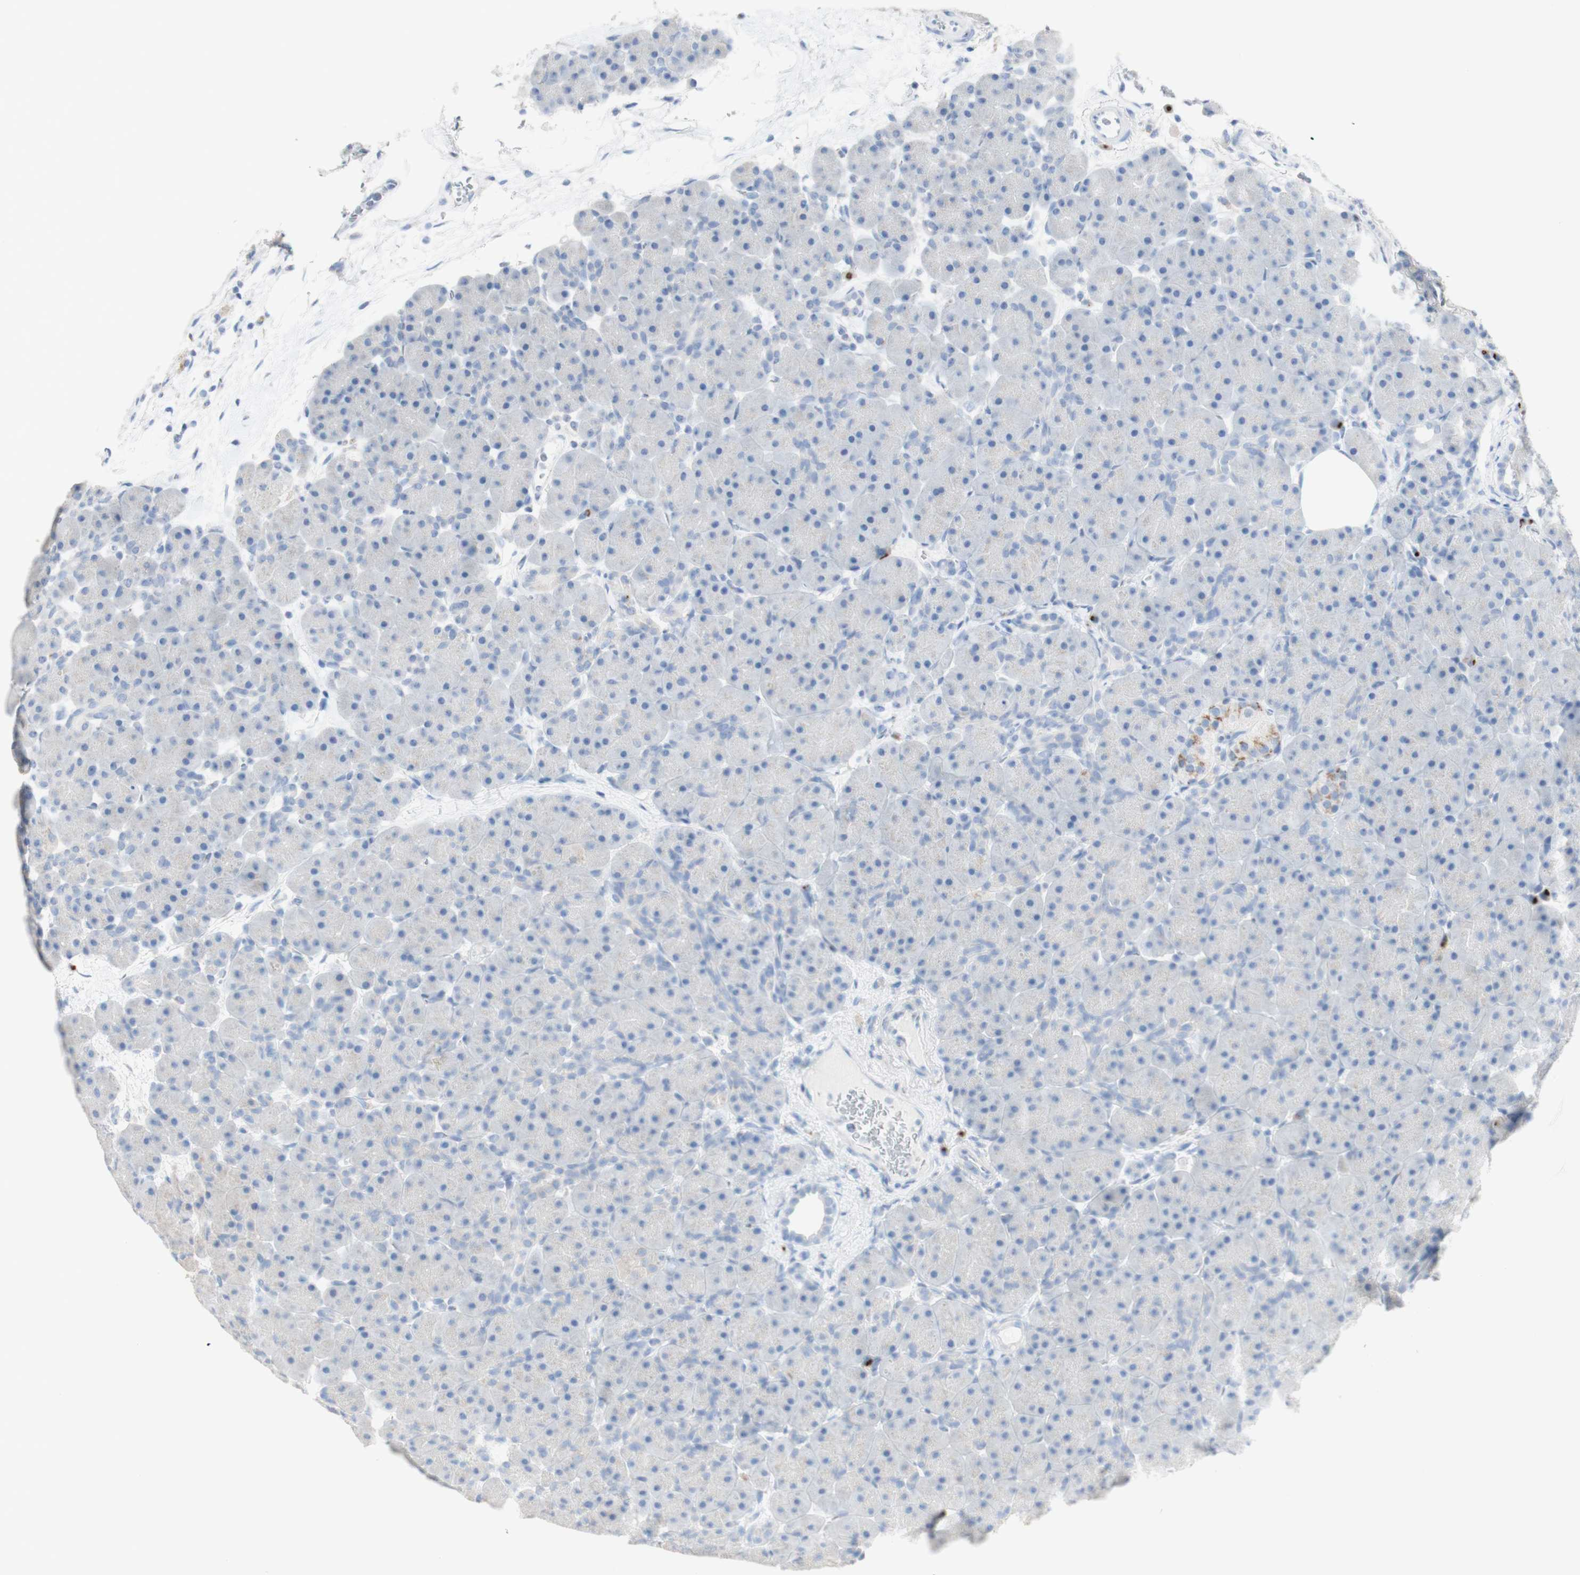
{"staining": {"intensity": "negative", "quantity": "none", "location": "none"}, "tissue": "pancreas", "cell_type": "Exocrine glandular cells", "image_type": "normal", "snomed": [{"axis": "morphology", "description": "Normal tissue, NOS"}, {"axis": "topography", "description": "Pancreas"}], "caption": "IHC photomicrograph of normal human pancreas stained for a protein (brown), which reveals no staining in exocrine glandular cells. (Stains: DAB (3,3'-diaminobenzidine) IHC with hematoxylin counter stain, Microscopy: brightfield microscopy at high magnification).", "gene": "MANEA", "patient": {"sex": "male", "age": 66}}